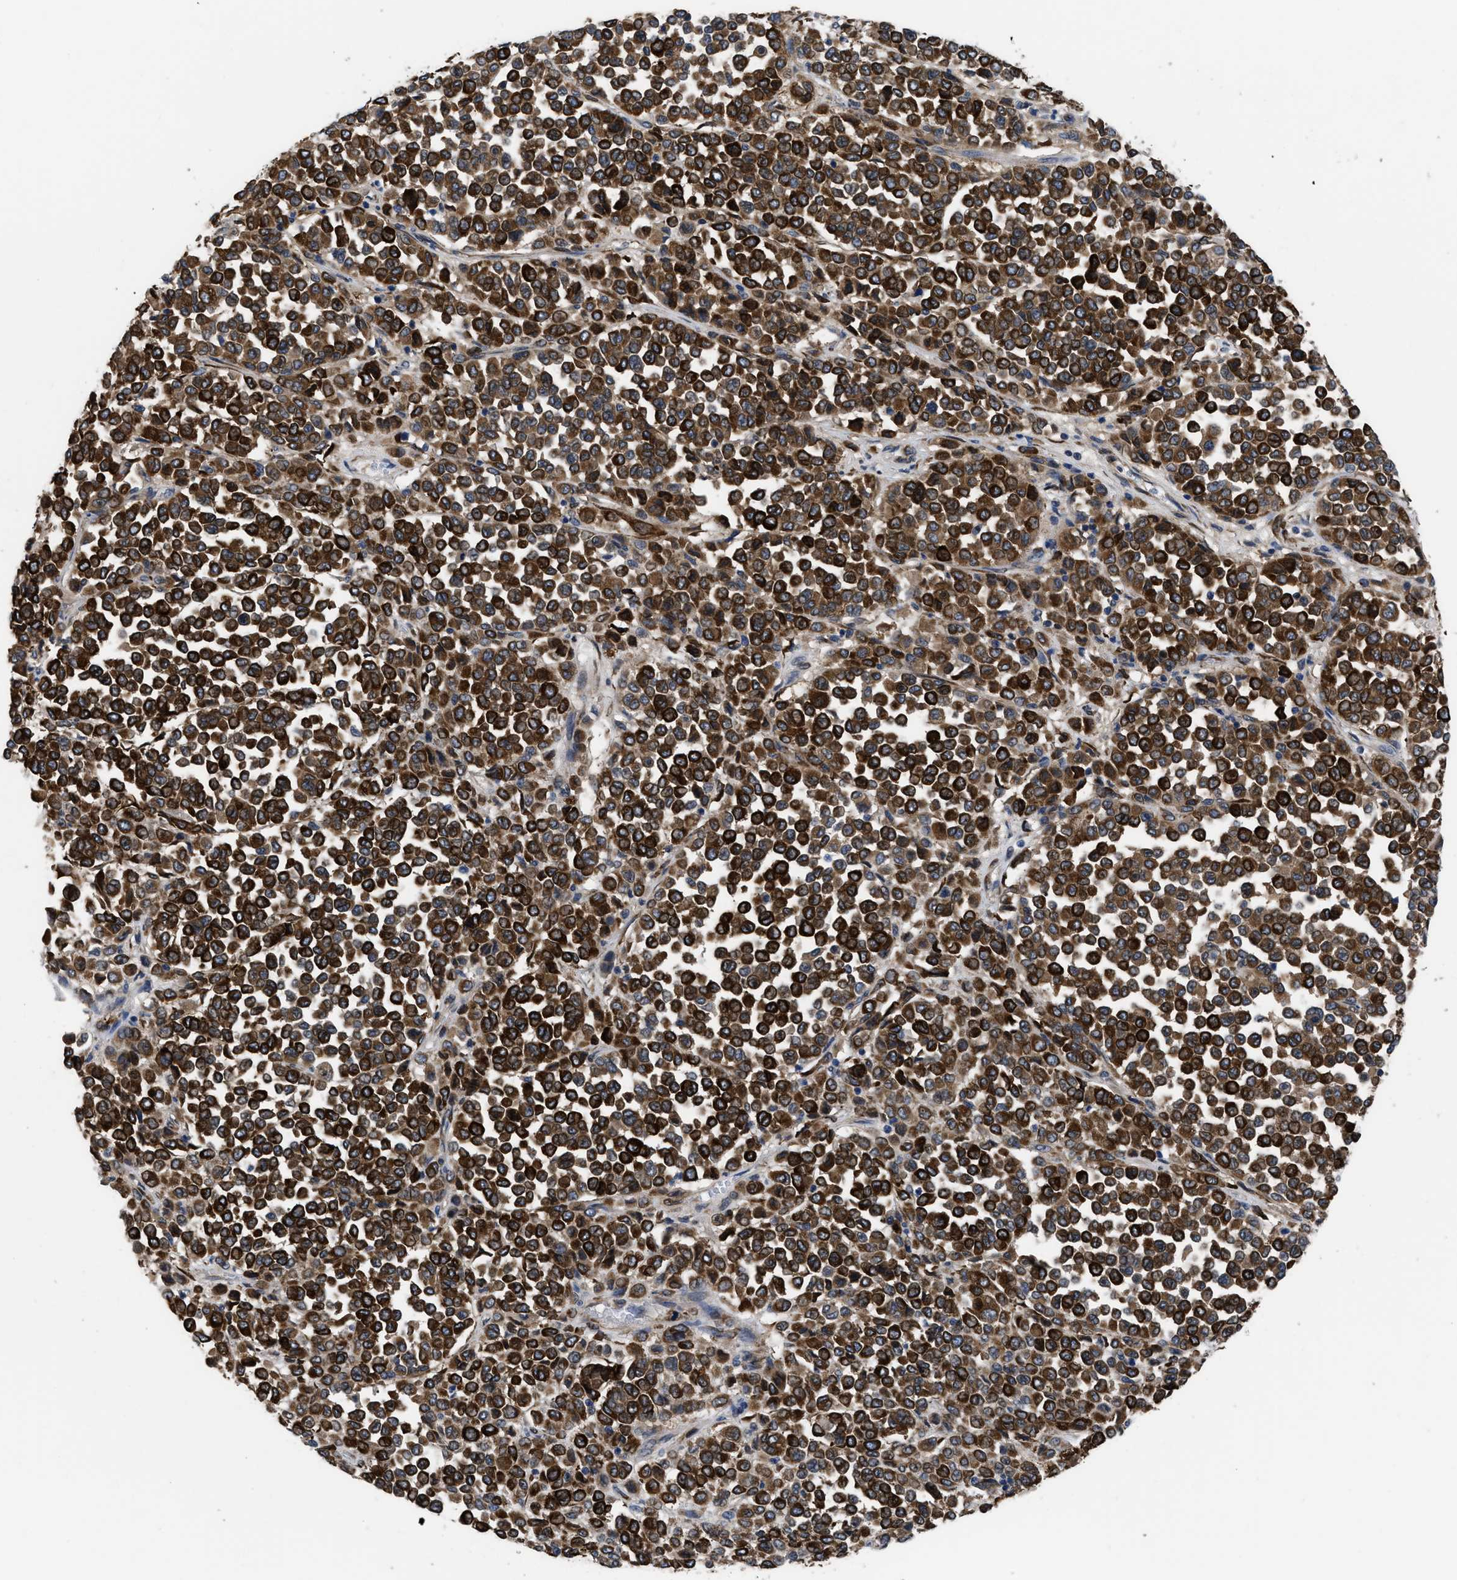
{"staining": {"intensity": "strong", "quantity": ">75%", "location": "cytoplasmic/membranous"}, "tissue": "melanoma", "cell_type": "Tumor cells", "image_type": "cancer", "snomed": [{"axis": "morphology", "description": "Malignant melanoma, Metastatic site"}, {"axis": "topography", "description": "Pancreas"}], "caption": "Tumor cells reveal strong cytoplasmic/membranous expression in about >75% of cells in malignant melanoma (metastatic site). (DAB (3,3'-diaminobenzidine) IHC with brightfield microscopy, high magnification).", "gene": "SQLE", "patient": {"sex": "female", "age": 30}}